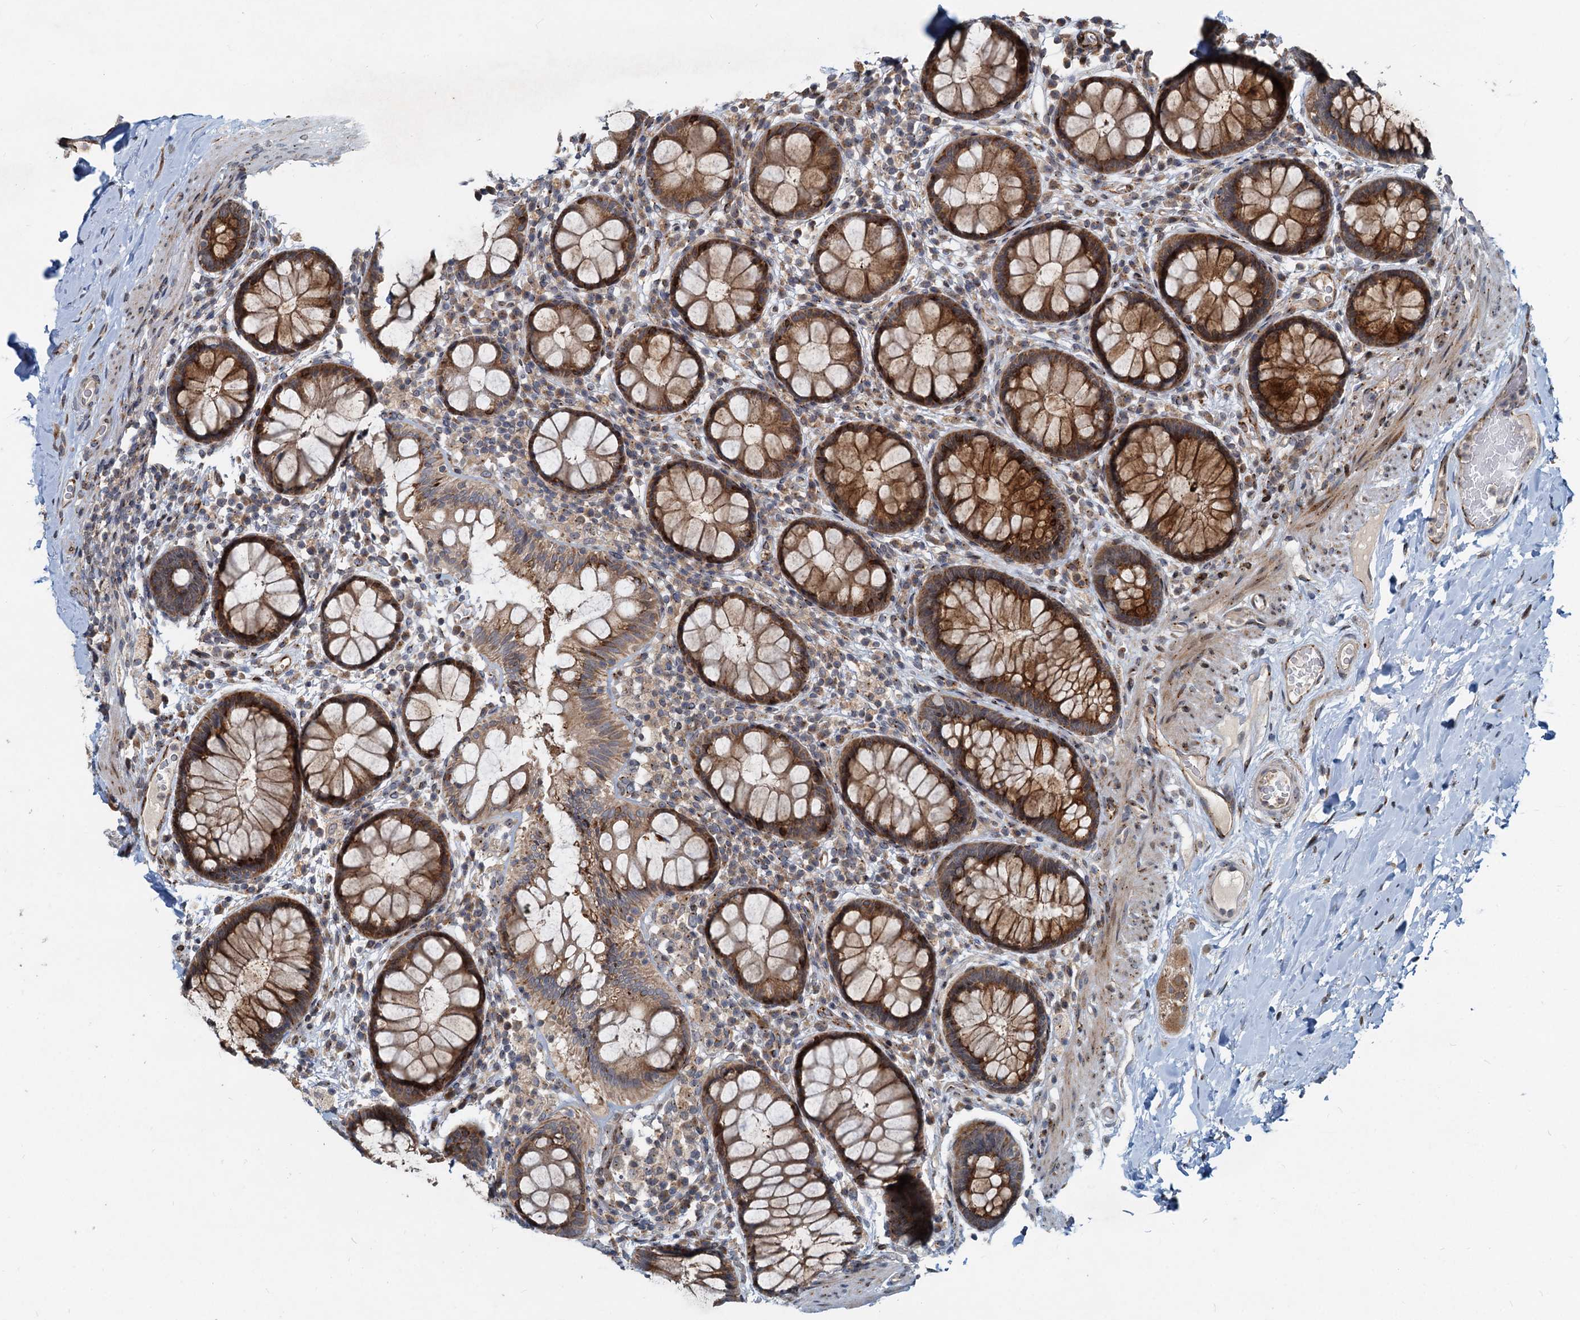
{"staining": {"intensity": "moderate", "quantity": ">75%", "location": "cytoplasmic/membranous"}, "tissue": "rectum", "cell_type": "Glandular cells", "image_type": "normal", "snomed": [{"axis": "morphology", "description": "Normal tissue, NOS"}, {"axis": "topography", "description": "Rectum"}], "caption": "Approximately >75% of glandular cells in unremarkable rectum demonstrate moderate cytoplasmic/membranous protein staining as visualized by brown immunohistochemical staining.", "gene": "CEP68", "patient": {"sex": "male", "age": 83}}